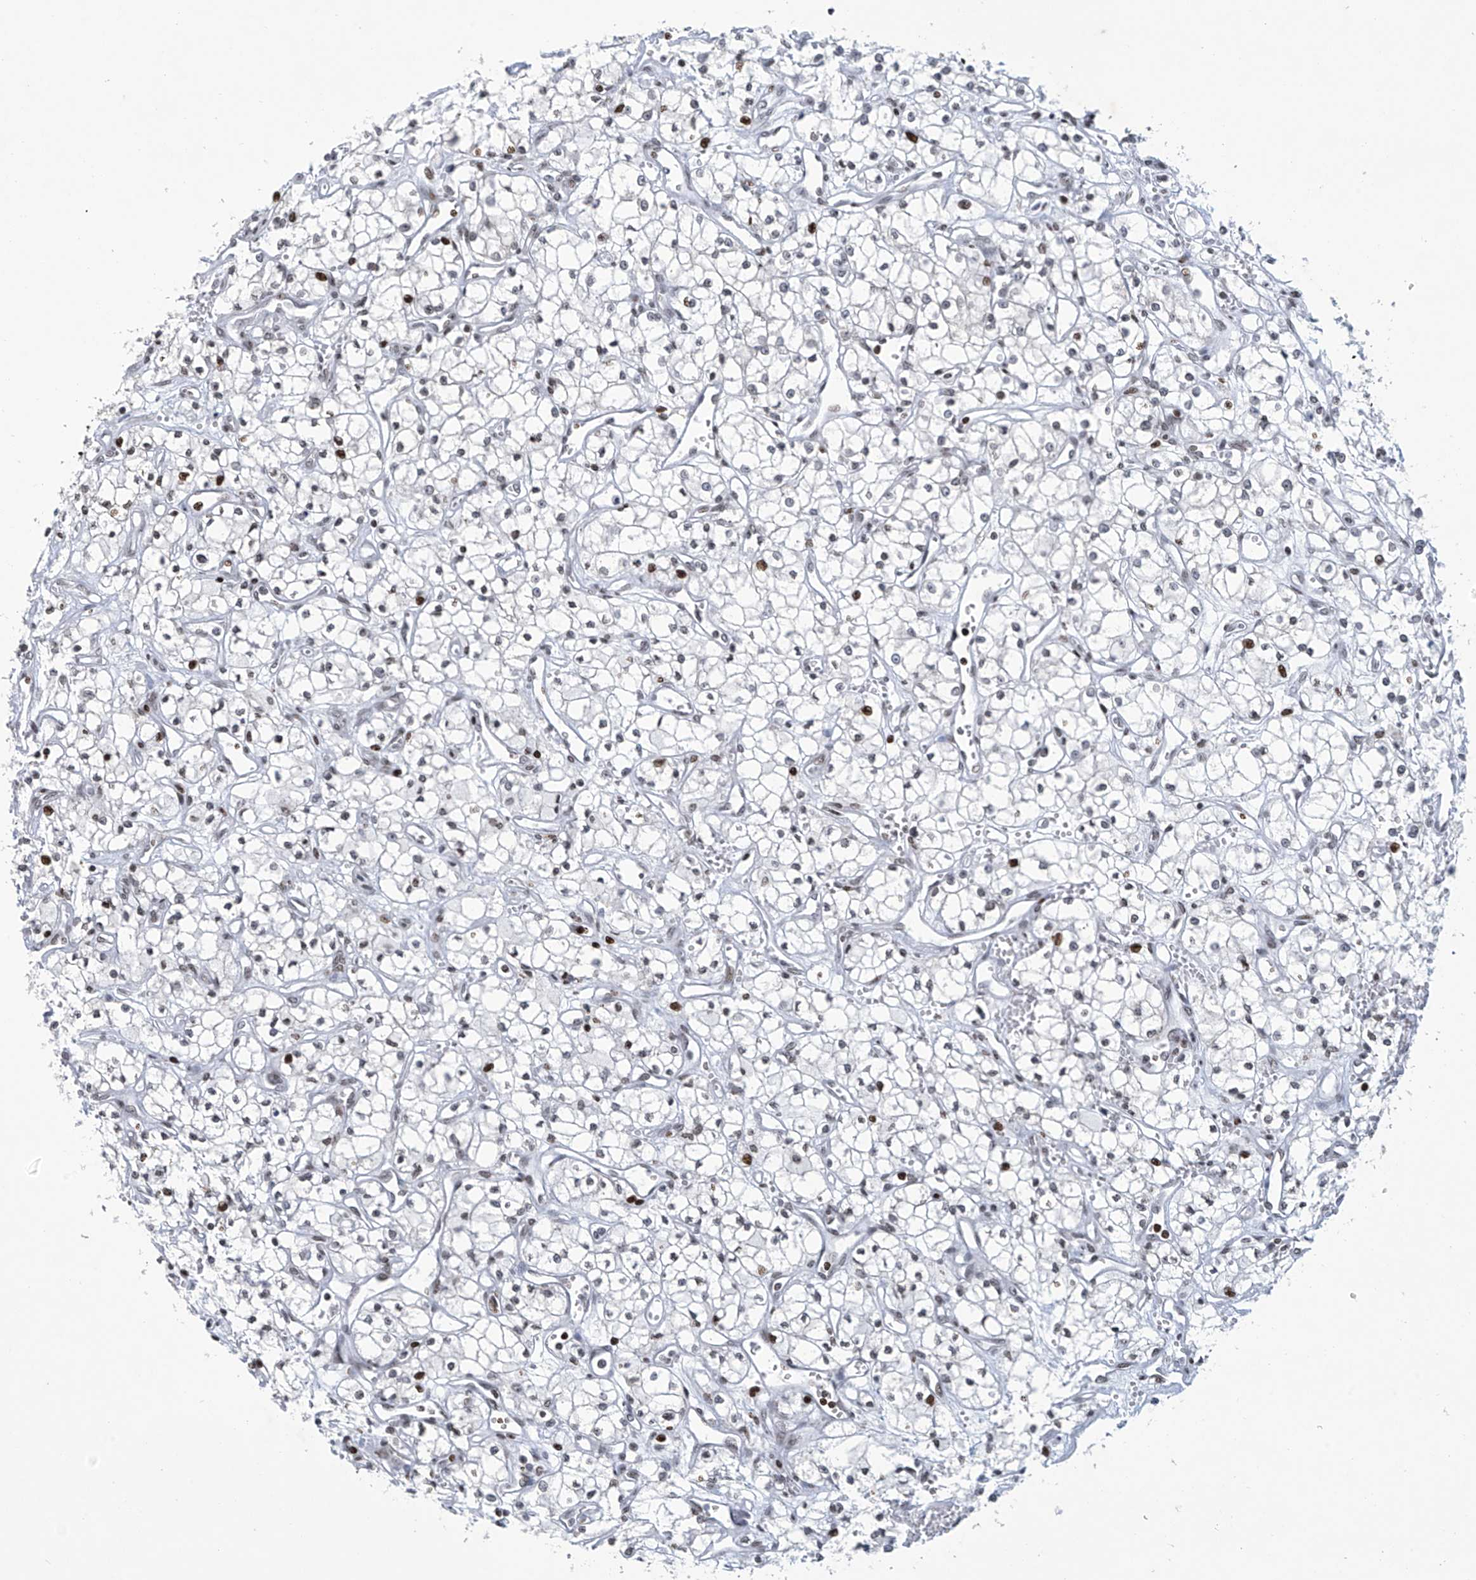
{"staining": {"intensity": "moderate", "quantity": "<25%", "location": "nuclear"}, "tissue": "renal cancer", "cell_type": "Tumor cells", "image_type": "cancer", "snomed": [{"axis": "morphology", "description": "Adenocarcinoma, NOS"}, {"axis": "topography", "description": "Kidney"}], "caption": "Tumor cells show low levels of moderate nuclear staining in about <25% of cells in renal cancer.", "gene": "RFX7", "patient": {"sex": "male", "age": 59}}